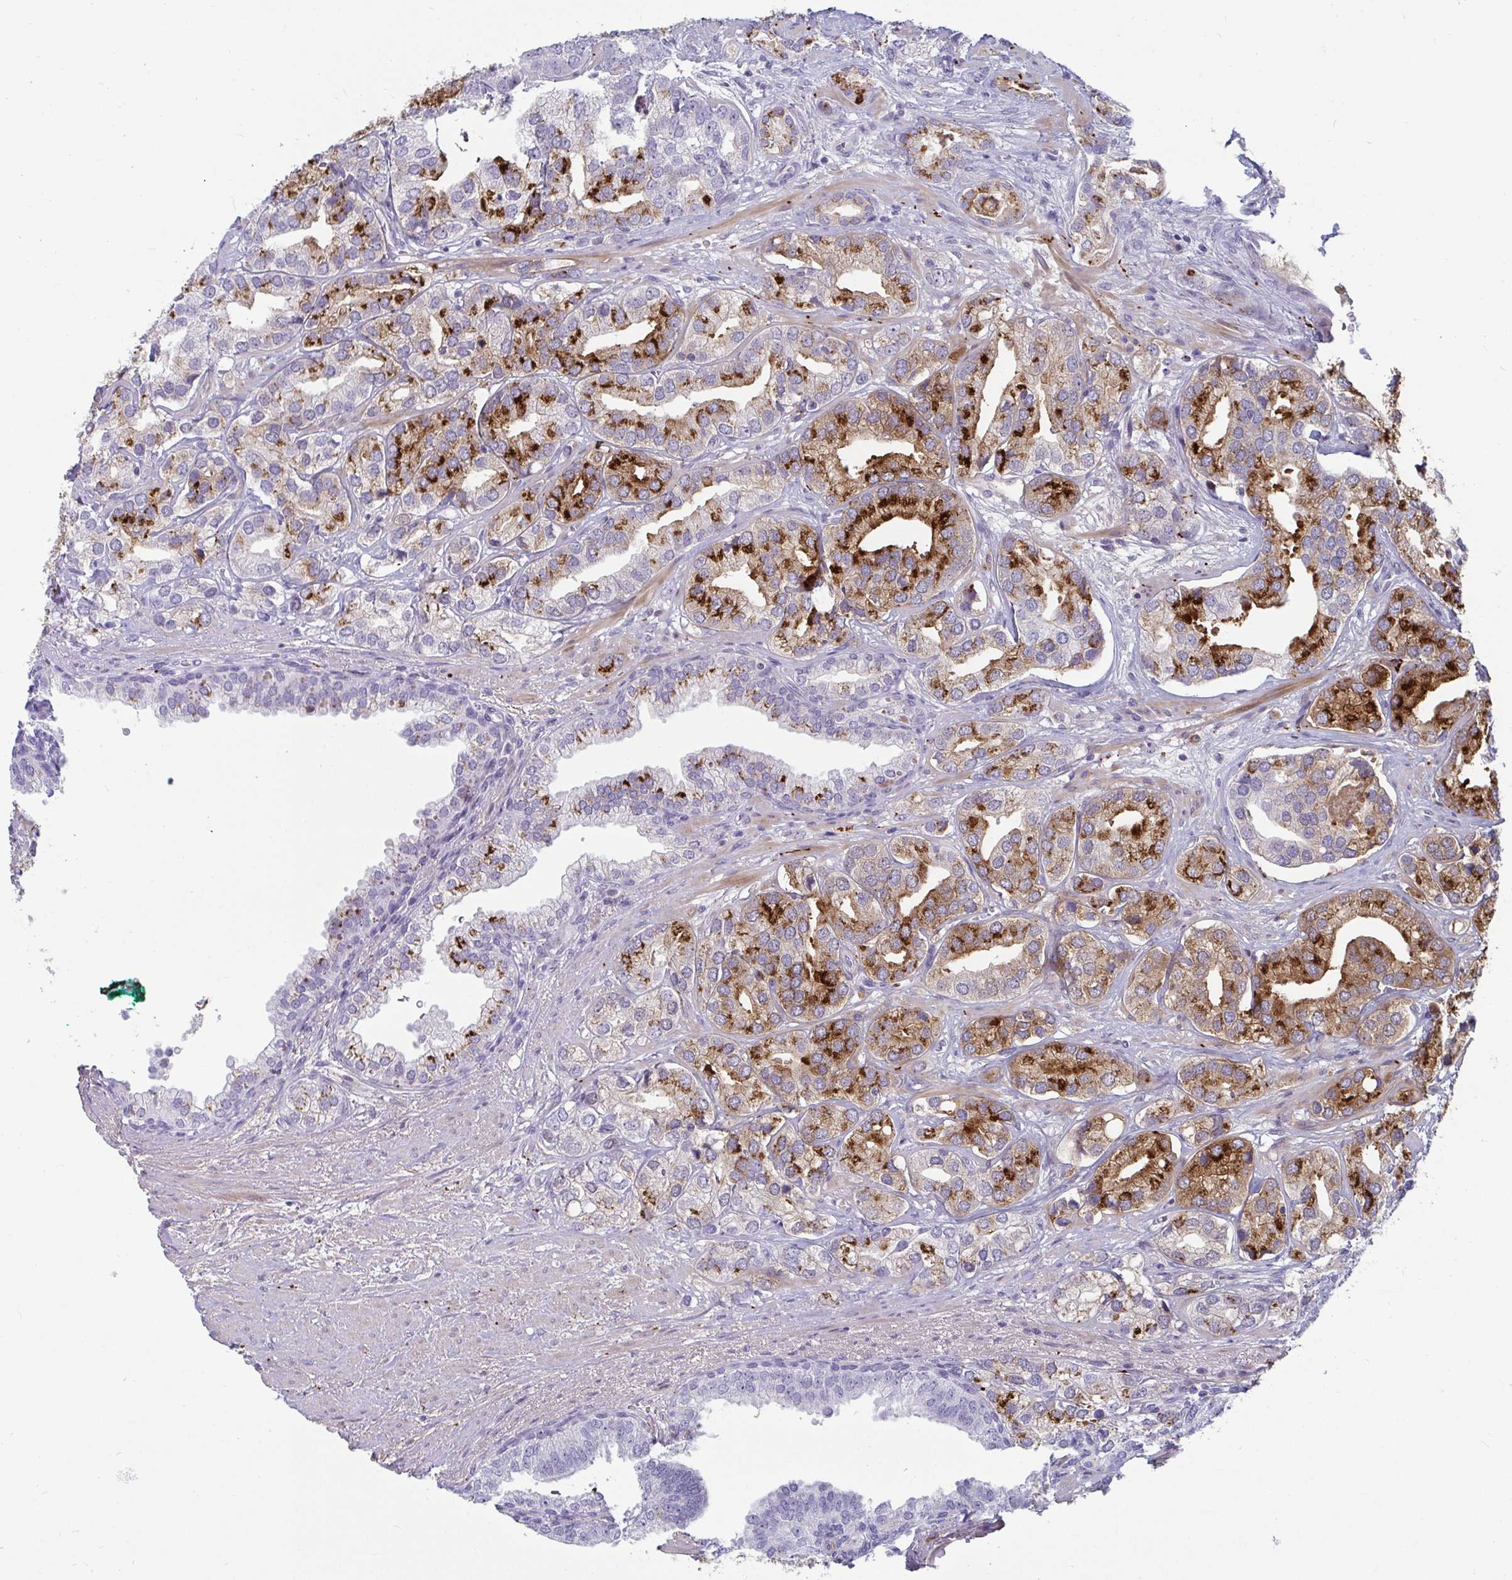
{"staining": {"intensity": "strong", "quantity": ">75%", "location": "cytoplasmic/membranous,nuclear"}, "tissue": "prostate cancer", "cell_type": "Tumor cells", "image_type": "cancer", "snomed": [{"axis": "morphology", "description": "Adenocarcinoma, High grade"}, {"axis": "topography", "description": "Prostate"}], "caption": "Prostate adenocarcinoma (high-grade) was stained to show a protein in brown. There is high levels of strong cytoplasmic/membranous and nuclear staining in approximately >75% of tumor cells.", "gene": "NPY", "patient": {"sex": "male", "age": 58}}